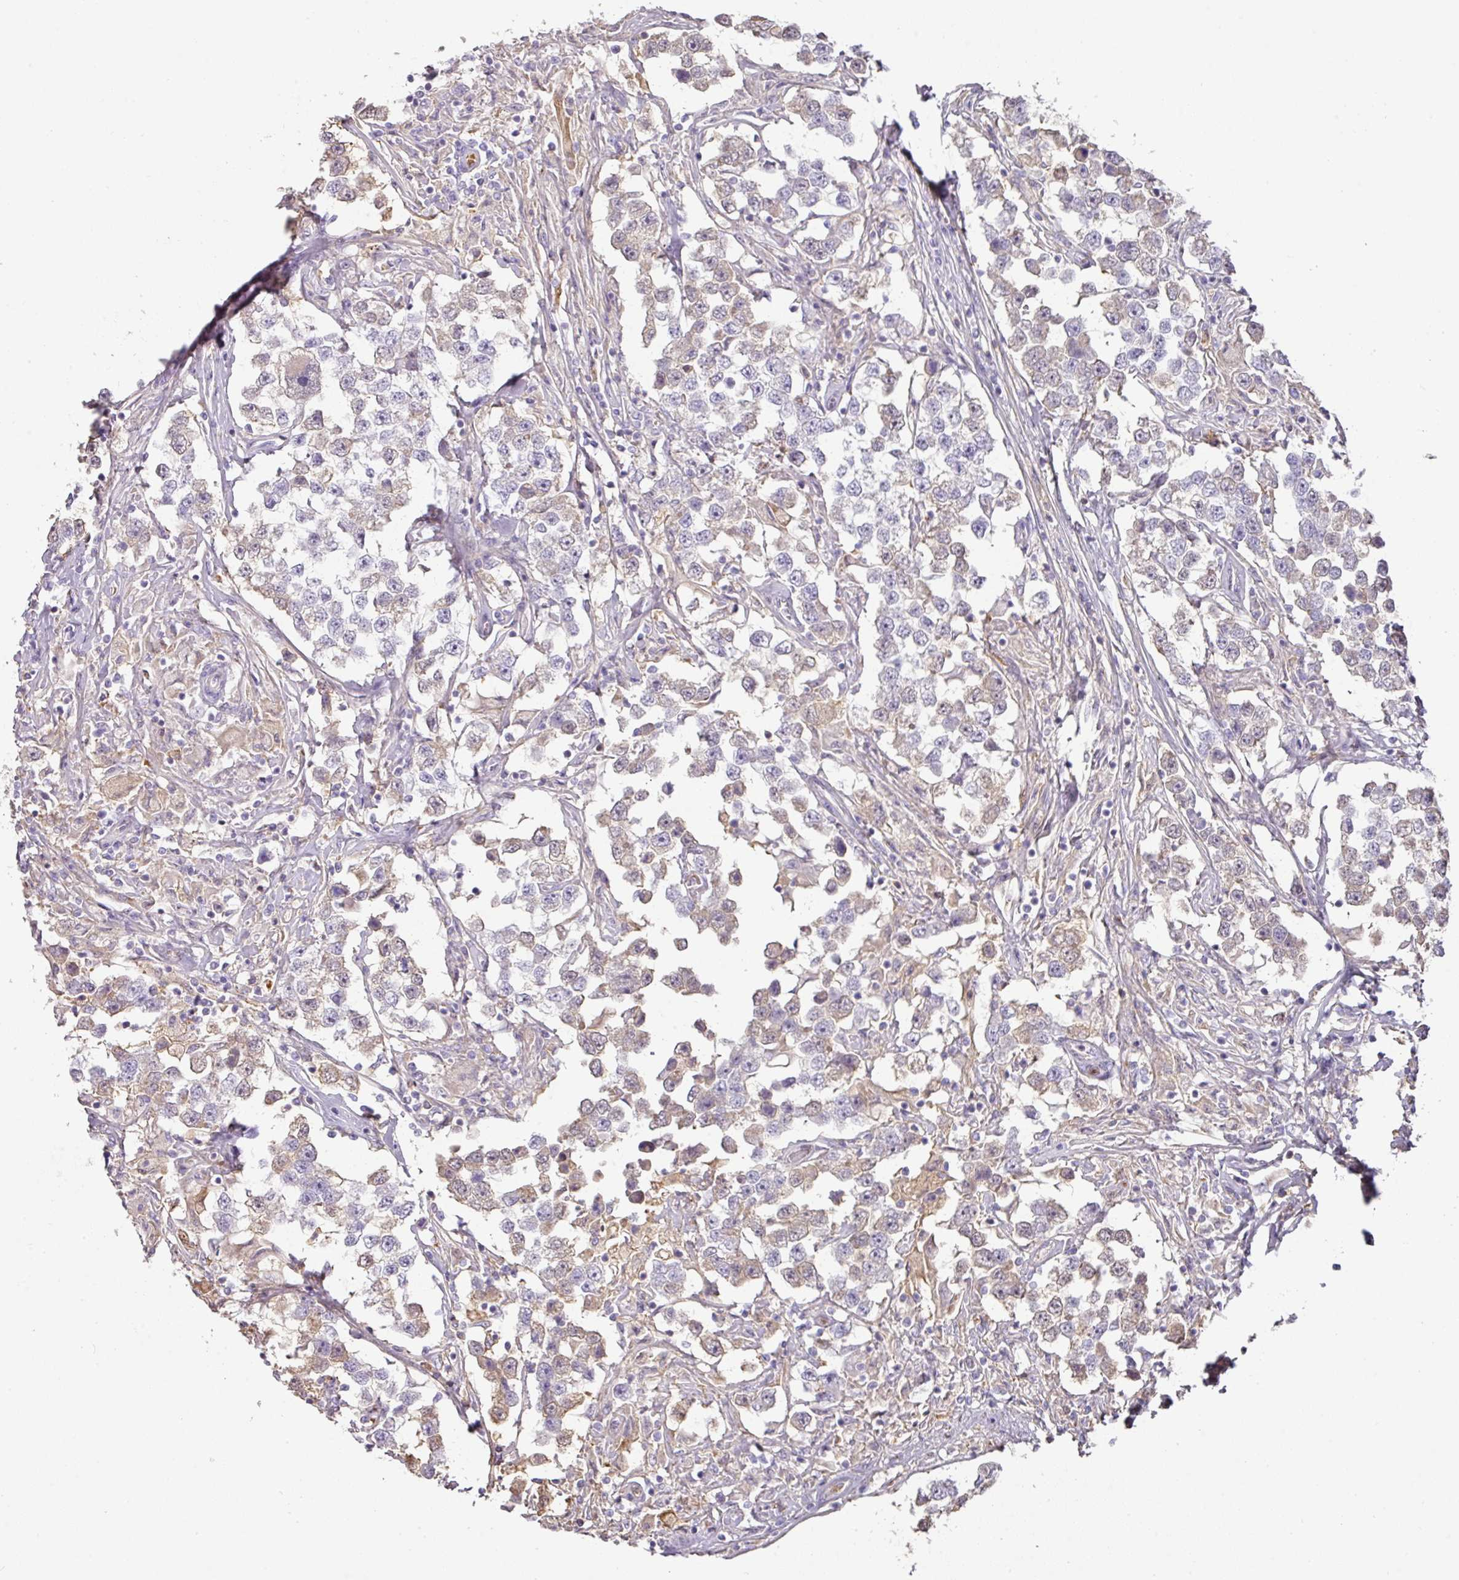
{"staining": {"intensity": "weak", "quantity": "<25%", "location": "cytoplasmic/membranous"}, "tissue": "testis cancer", "cell_type": "Tumor cells", "image_type": "cancer", "snomed": [{"axis": "morphology", "description": "Seminoma, NOS"}, {"axis": "topography", "description": "Testis"}], "caption": "This is an immunohistochemistry image of testis cancer. There is no positivity in tumor cells.", "gene": "CCZ1", "patient": {"sex": "male", "age": 46}}